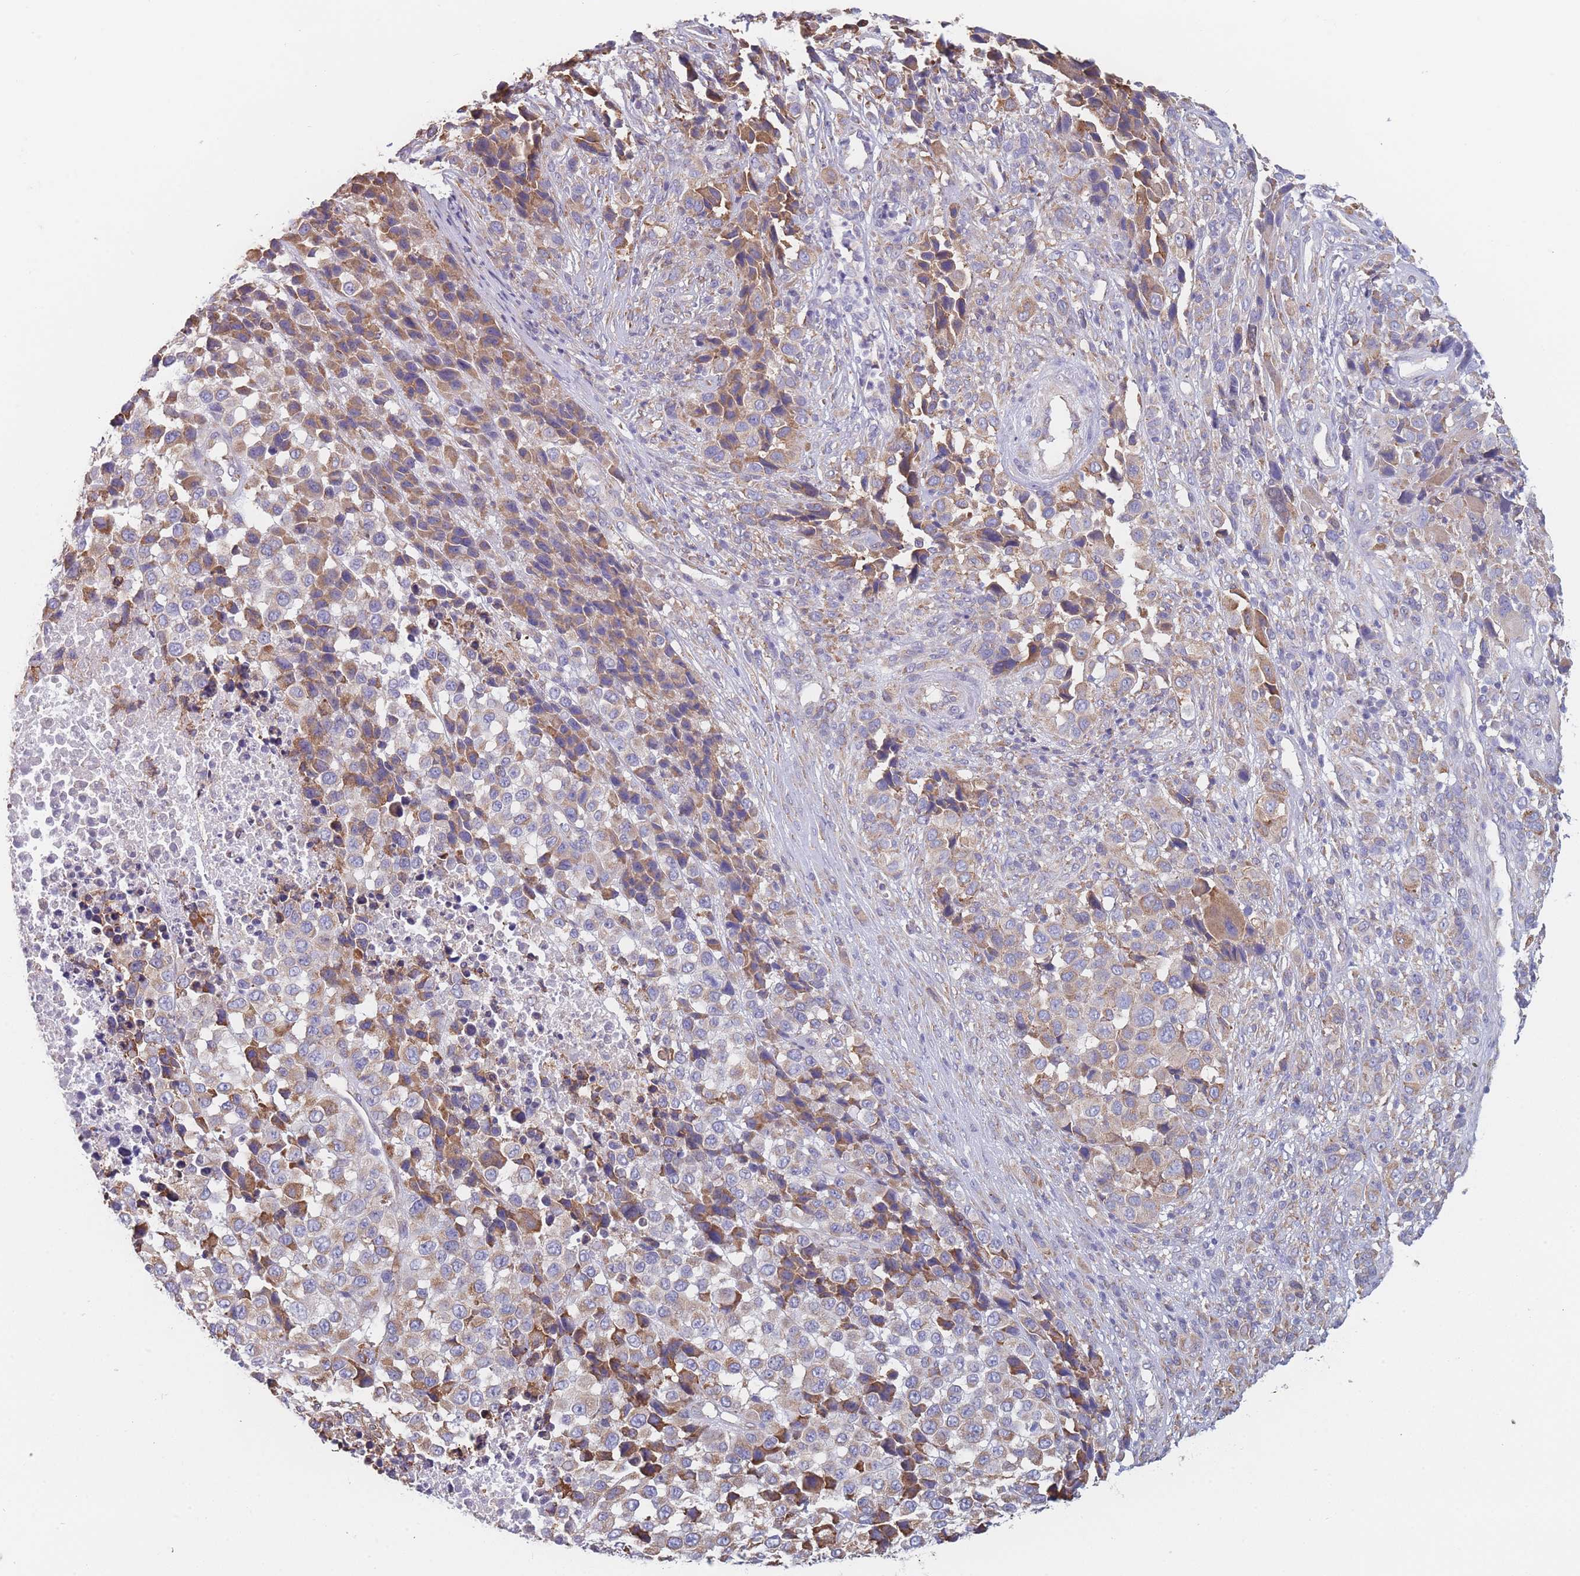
{"staining": {"intensity": "moderate", "quantity": "25%-75%", "location": "cytoplasmic/membranous"}, "tissue": "melanoma", "cell_type": "Tumor cells", "image_type": "cancer", "snomed": [{"axis": "morphology", "description": "Malignant melanoma, NOS"}, {"axis": "topography", "description": "Skin of trunk"}], "caption": "The micrograph exhibits staining of melanoma, revealing moderate cytoplasmic/membranous protein staining (brown color) within tumor cells. The protein is stained brown, and the nuclei are stained in blue (DAB IHC with brightfield microscopy, high magnification).", "gene": "OR7C2", "patient": {"sex": "male", "age": 71}}